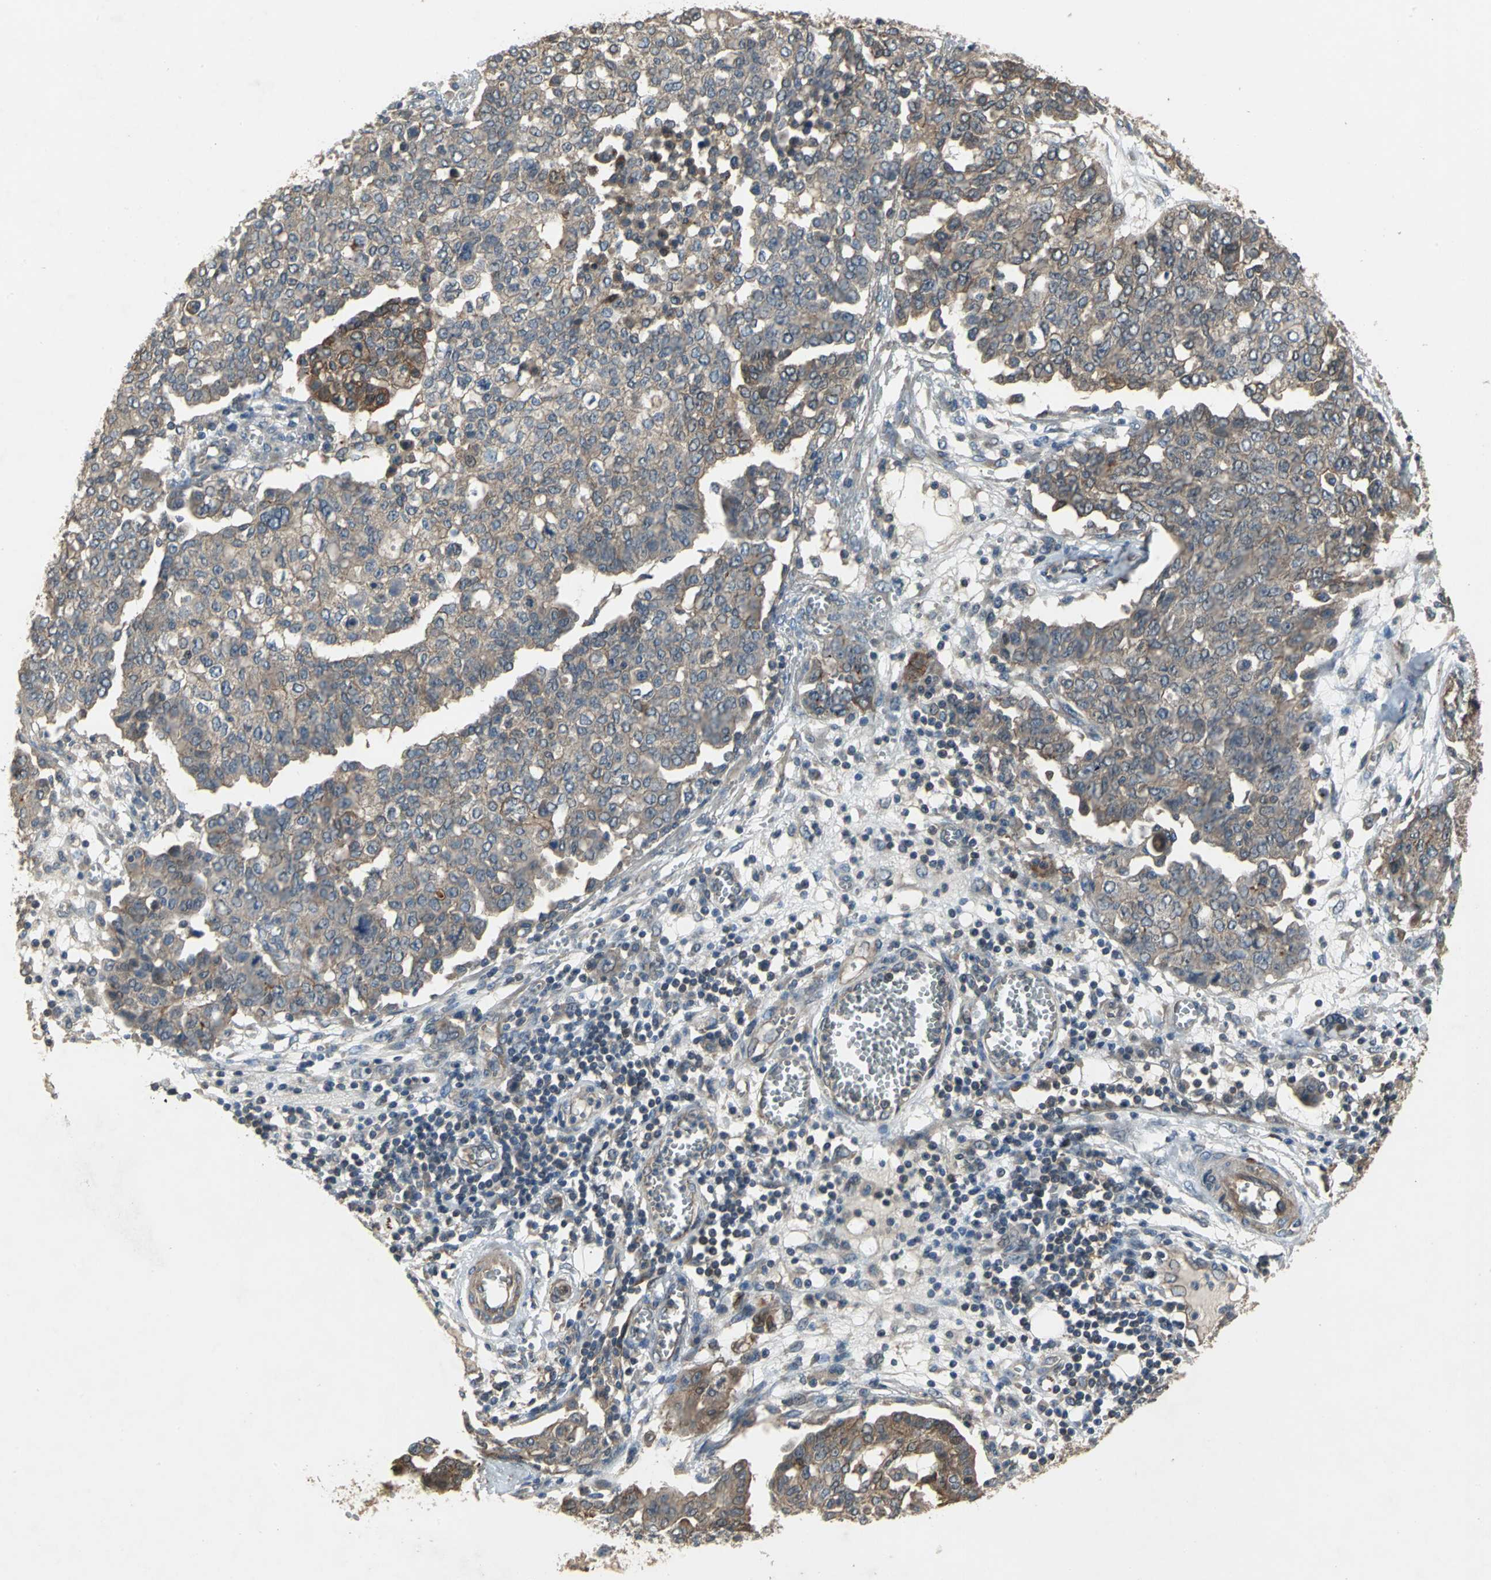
{"staining": {"intensity": "moderate", "quantity": ">75%", "location": "cytoplasmic/membranous"}, "tissue": "ovarian cancer", "cell_type": "Tumor cells", "image_type": "cancer", "snomed": [{"axis": "morphology", "description": "Cystadenocarcinoma, serous, NOS"}, {"axis": "topography", "description": "Soft tissue"}, {"axis": "topography", "description": "Ovary"}], "caption": "High-magnification brightfield microscopy of ovarian serous cystadenocarcinoma stained with DAB (brown) and counterstained with hematoxylin (blue). tumor cells exhibit moderate cytoplasmic/membranous expression is identified in about>75% of cells. (DAB IHC with brightfield microscopy, high magnification).", "gene": "MET", "patient": {"sex": "female", "age": 57}}